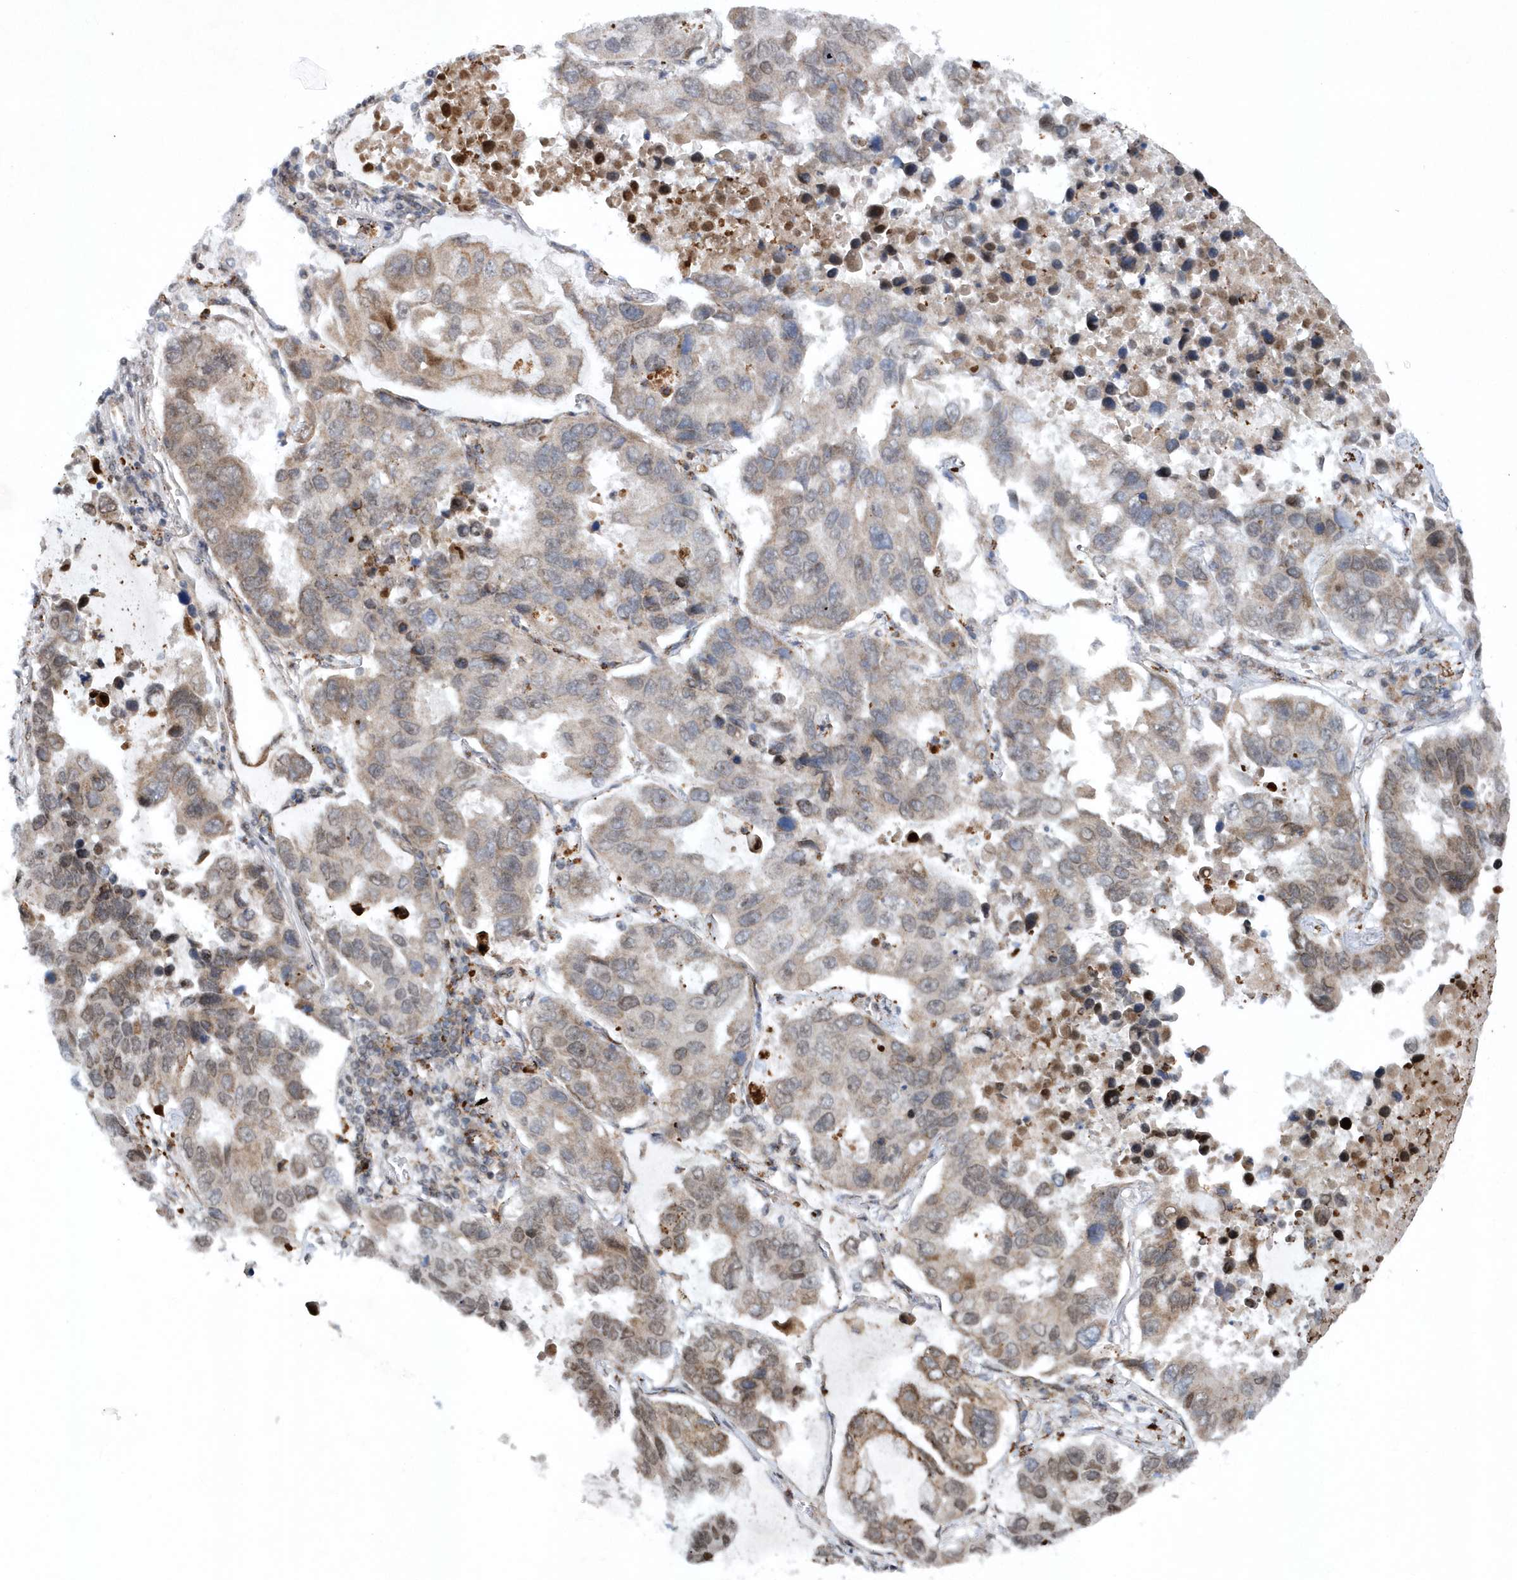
{"staining": {"intensity": "moderate", "quantity": "25%-75%", "location": "cytoplasmic/membranous,nuclear"}, "tissue": "lung cancer", "cell_type": "Tumor cells", "image_type": "cancer", "snomed": [{"axis": "morphology", "description": "Adenocarcinoma, NOS"}, {"axis": "topography", "description": "Lung"}], "caption": "The photomicrograph demonstrates a brown stain indicating the presence of a protein in the cytoplasmic/membranous and nuclear of tumor cells in lung cancer (adenocarcinoma).", "gene": "SOWAHB", "patient": {"sex": "male", "age": 64}}